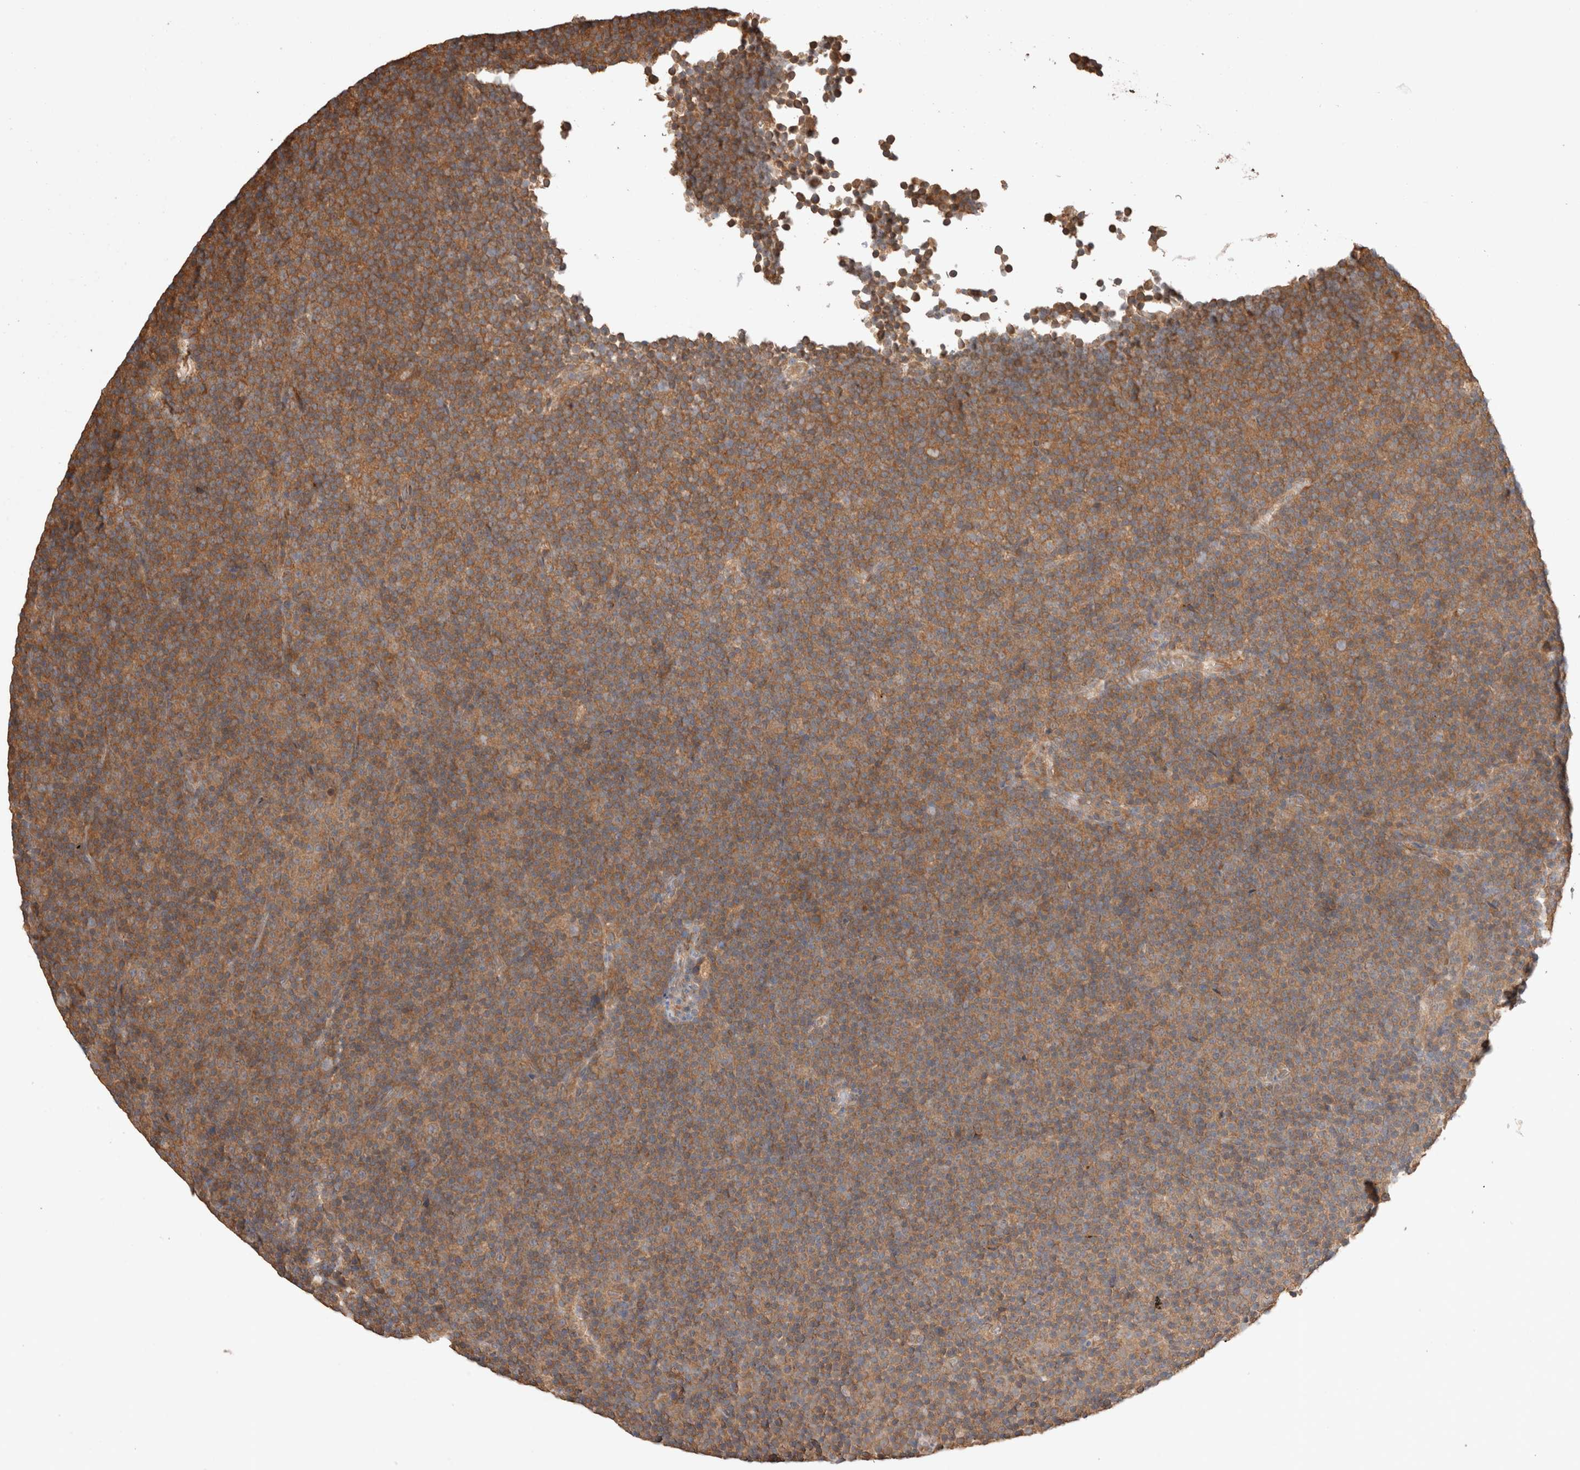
{"staining": {"intensity": "moderate", "quantity": ">75%", "location": "cytoplasmic/membranous"}, "tissue": "lymphoma", "cell_type": "Tumor cells", "image_type": "cancer", "snomed": [{"axis": "morphology", "description": "Malignant lymphoma, non-Hodgkin's type, Low grade"}, {"axis": "topography", "description": "Lymph node"}], "caption": "This is an image of immunohistochemistry (IHC) staining of lymphoma, which shows moderate expression in the cytoplasmic/membranous of tumor cells.", "gene": "HROB", "patient": {"sex": "female", "age": 67}}